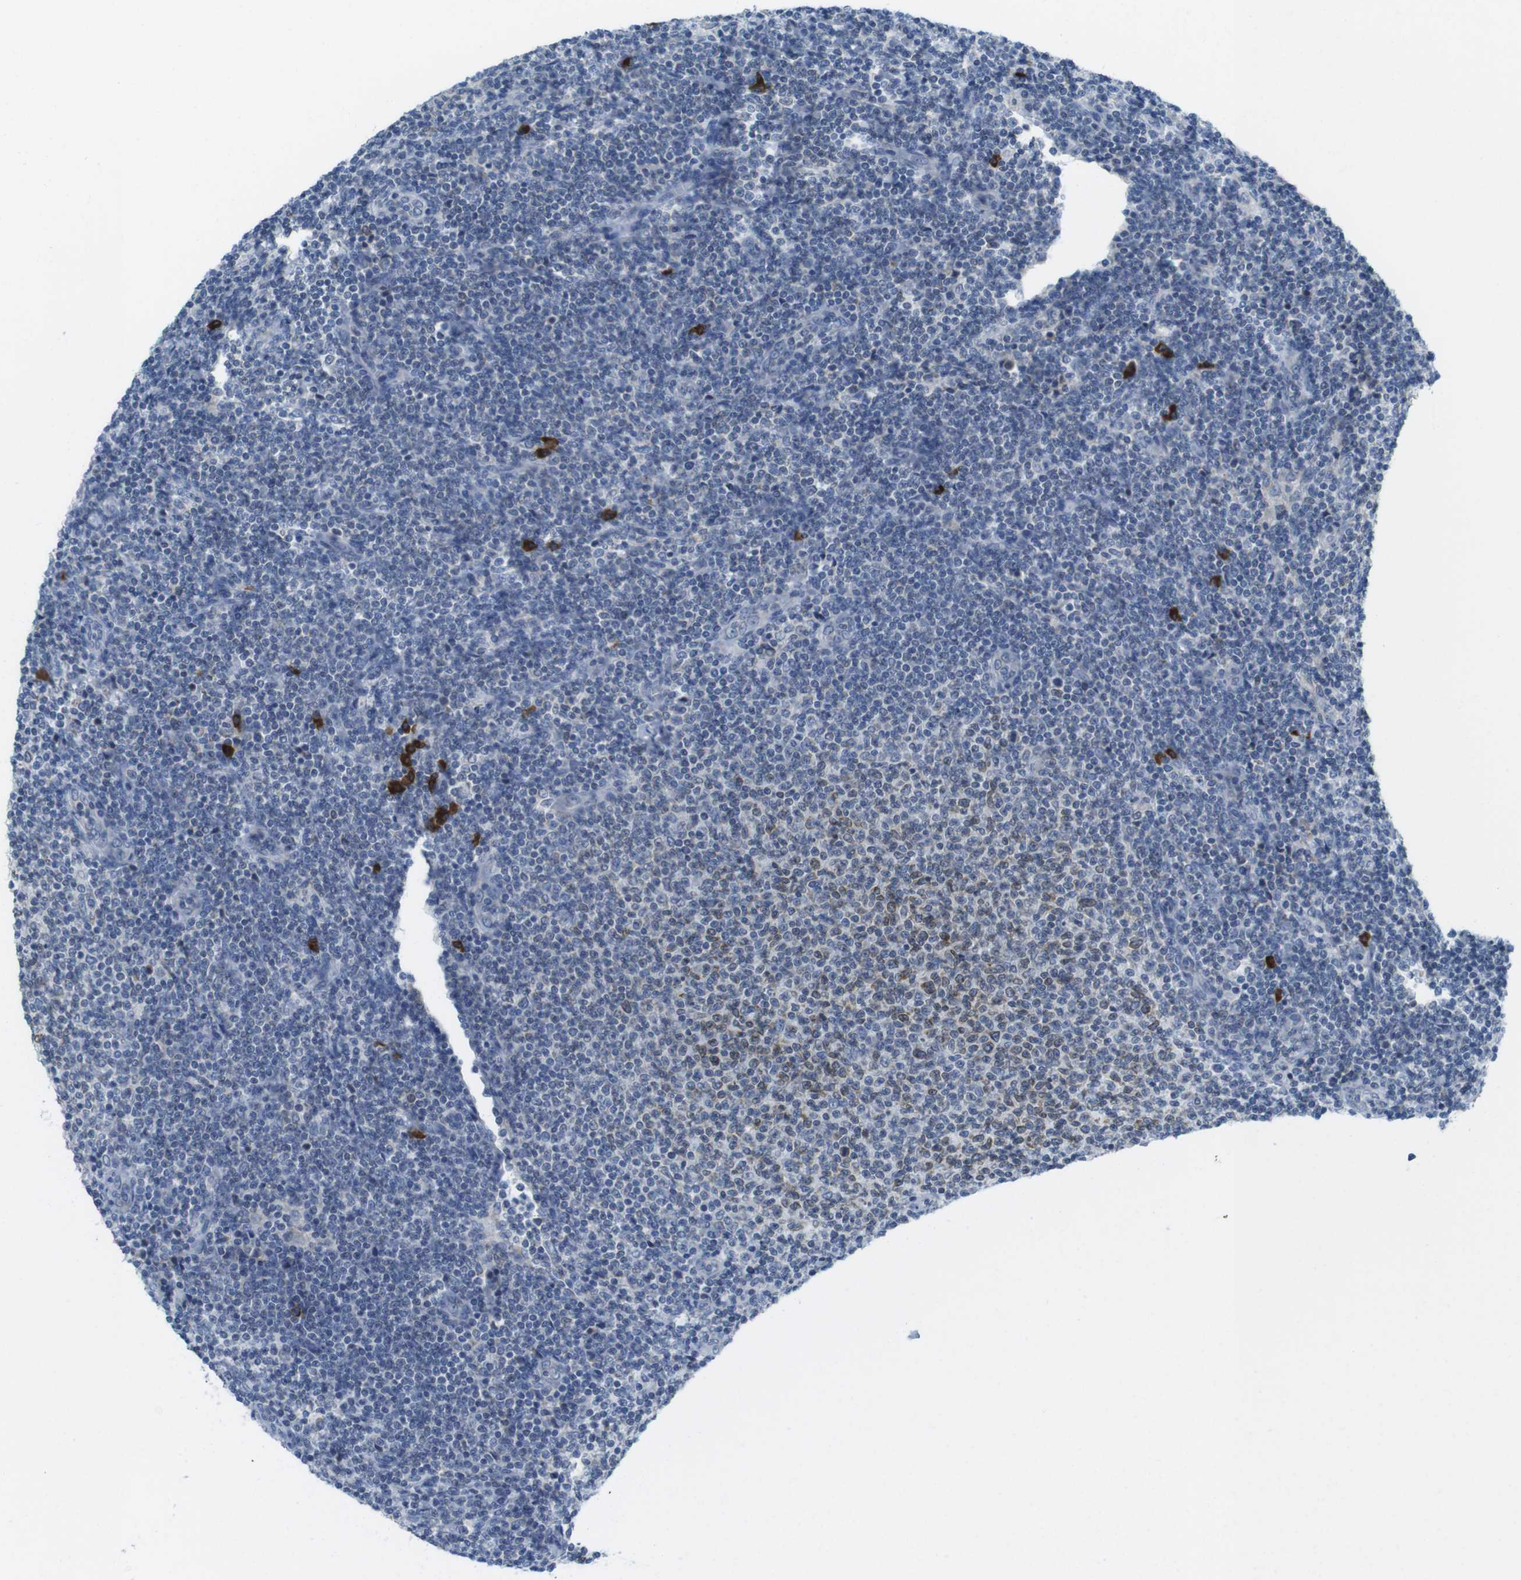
{"staining": {"intensity": "weak", "quantity": "<25%", "location": "cytoplasmic/membranous"}, "tissue": "lymphoma", "cell_type": "Tumor cells", "image_type": "cancer", "snomed": [{"axis": "morphology", "description": "Malignant lymphoma, non-Hodgkin's type, Low grade"}, {"axis": "topography", "description": "Lymph node"}], "caption": "This is an IHC micrograph of lymphoma. There is no staining in tumor cells.", "gene": "CLPTM1L", "patient": {"sex": "male", "age": 66}}